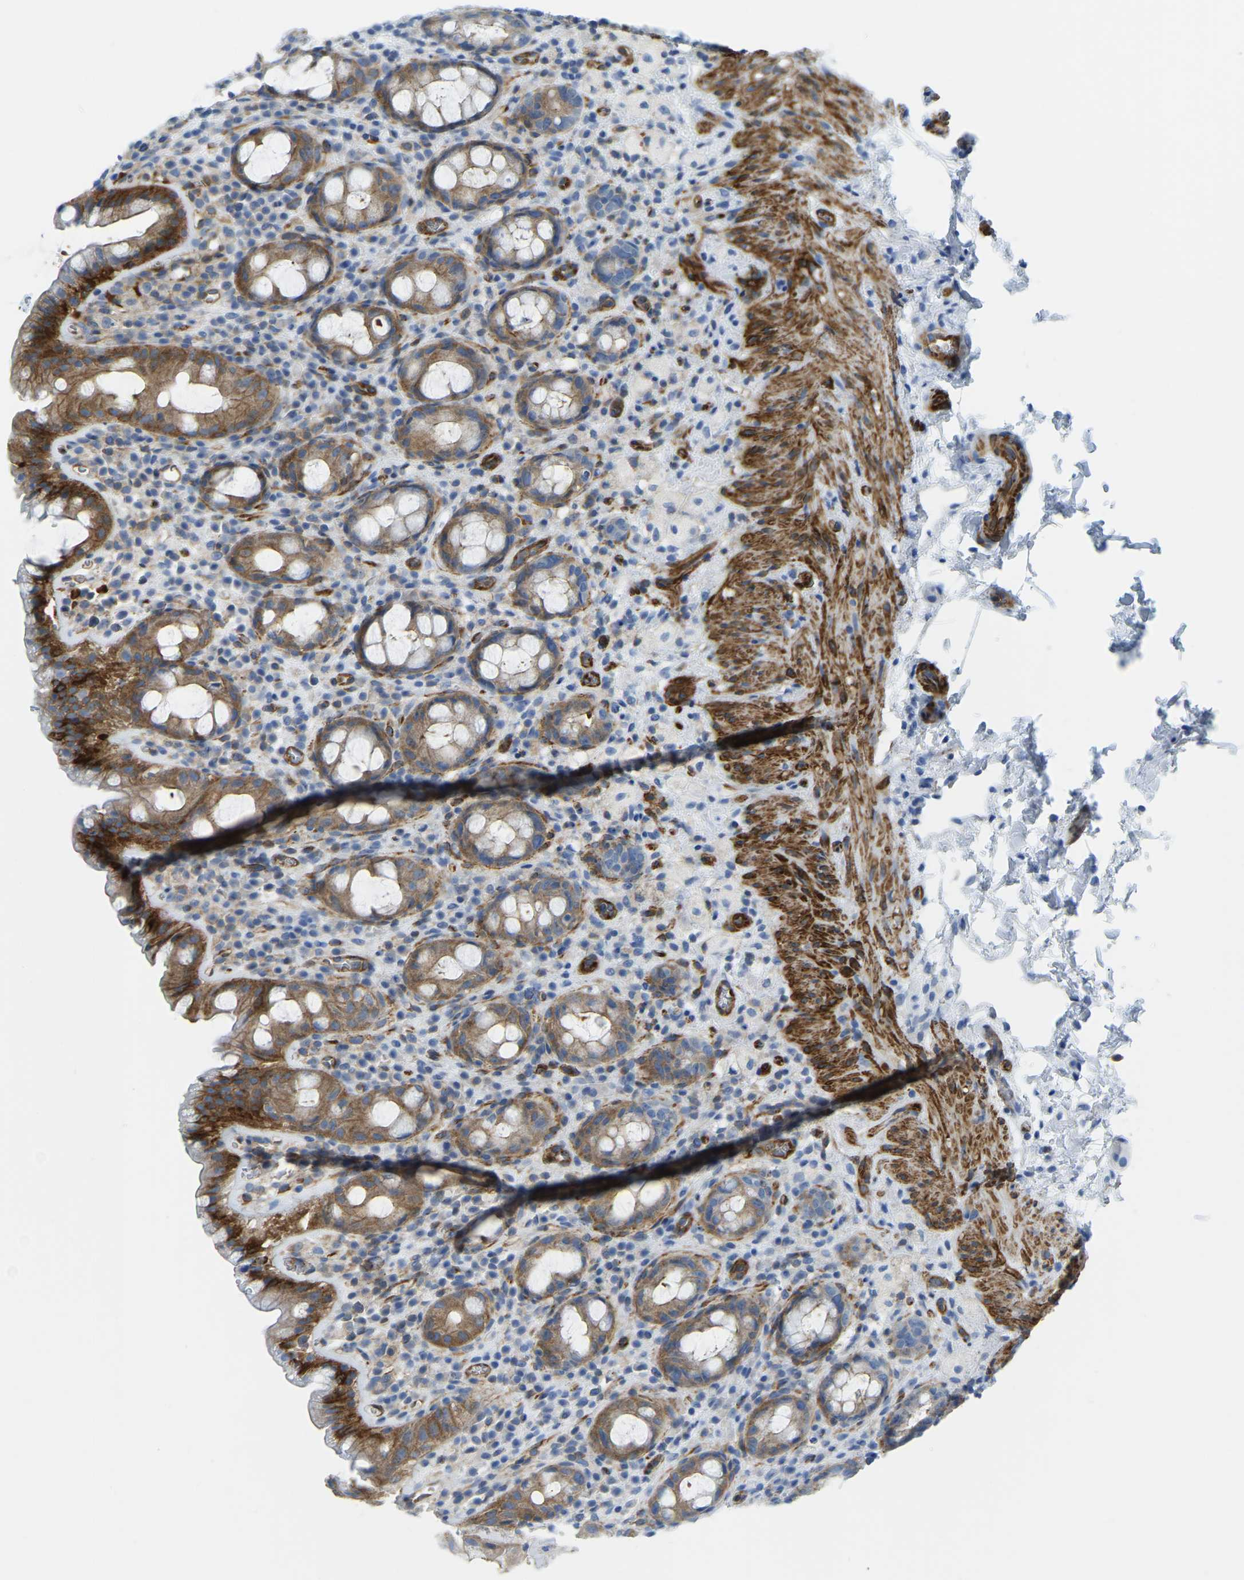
{"staining": {"intensity": "strong", "quantity": "25%-75%", "location": "cytoplasmic/membranous"}, "tissue": "rectum", "cell_type": "Glandular cells", "image_type": "normal", "snomed": [{"axis": "morphology", "description": "Normal tissue, NOS"}, {"axis": "topography", "description": "Rectum"}], "caption": "An IHC micrograph of normal tissue is shown. Protein staining in brown highlights strong cytoplasmic/membranous positivity in rectum within glandular cells. (Stains: DAB (3,3'-diaminobenzidine) in brown, nuclei in blue, Microscopy: brightfield microscopy at high magnification).", "gene": "MYL3", "patient": {"sex": "male", "age": 44}}